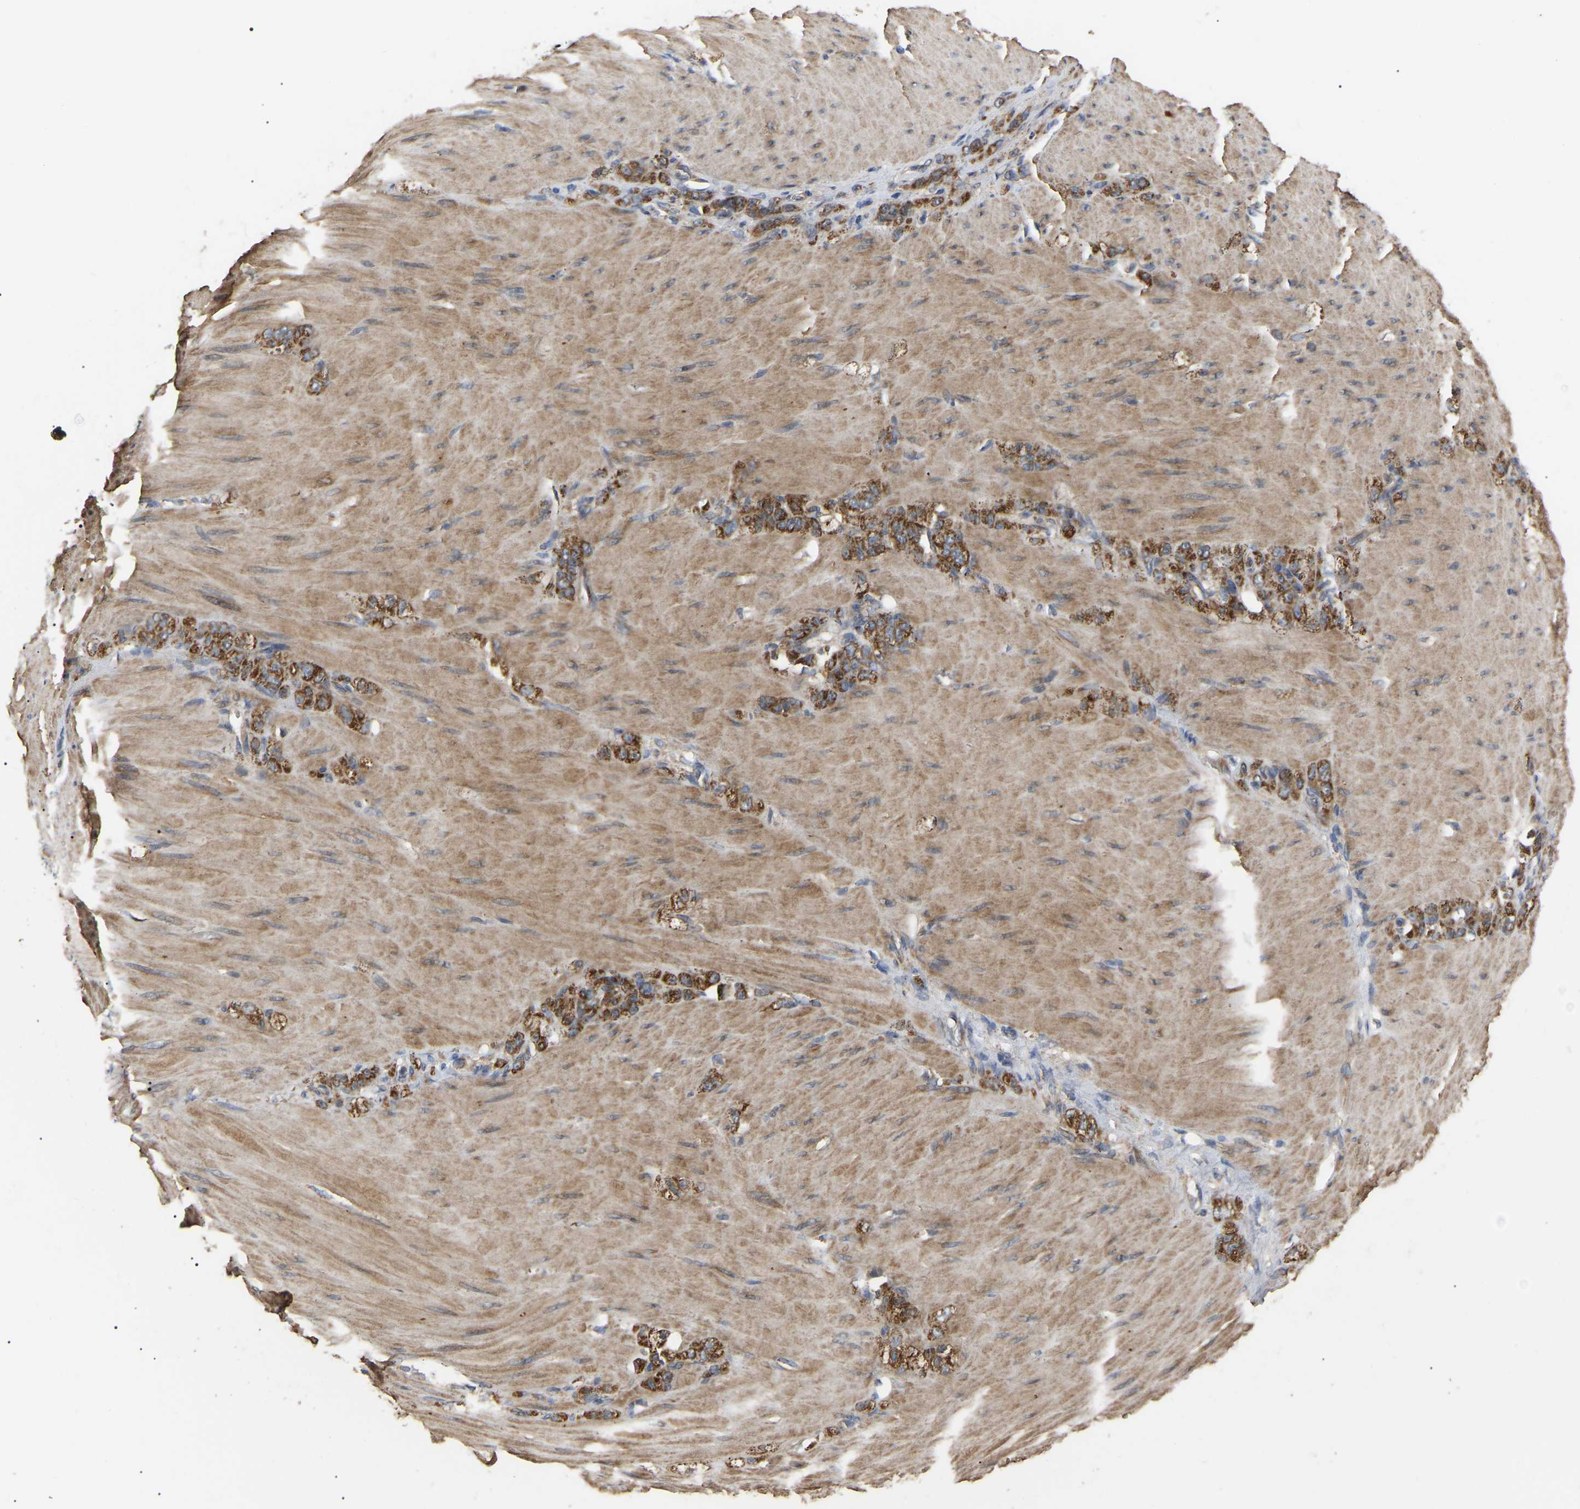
{"staining": {"intensity": "strong", "quantity": ">75%", "location": "cytoplasmic/membranous"}, "tissue": "stomach cancer", "cell_type": "Tumor cells", "image_type": "cancer", "snomed": [{"axis": "morphology", "description": "Normal tissue, NOS"}, {"axis": "morphology", "description": "Adenocarcinoma, NOS"}, {"axis": "topography", "description": "Stomach"}], "caption": "The image displays staining of stomach cancer (adenocarcinoma), revealing strong cytoplasmic/membranous protein positivity (brown color) within tumor cells.", "gene": "GCC1", "patient": {"sex": "male", "age": 82}}